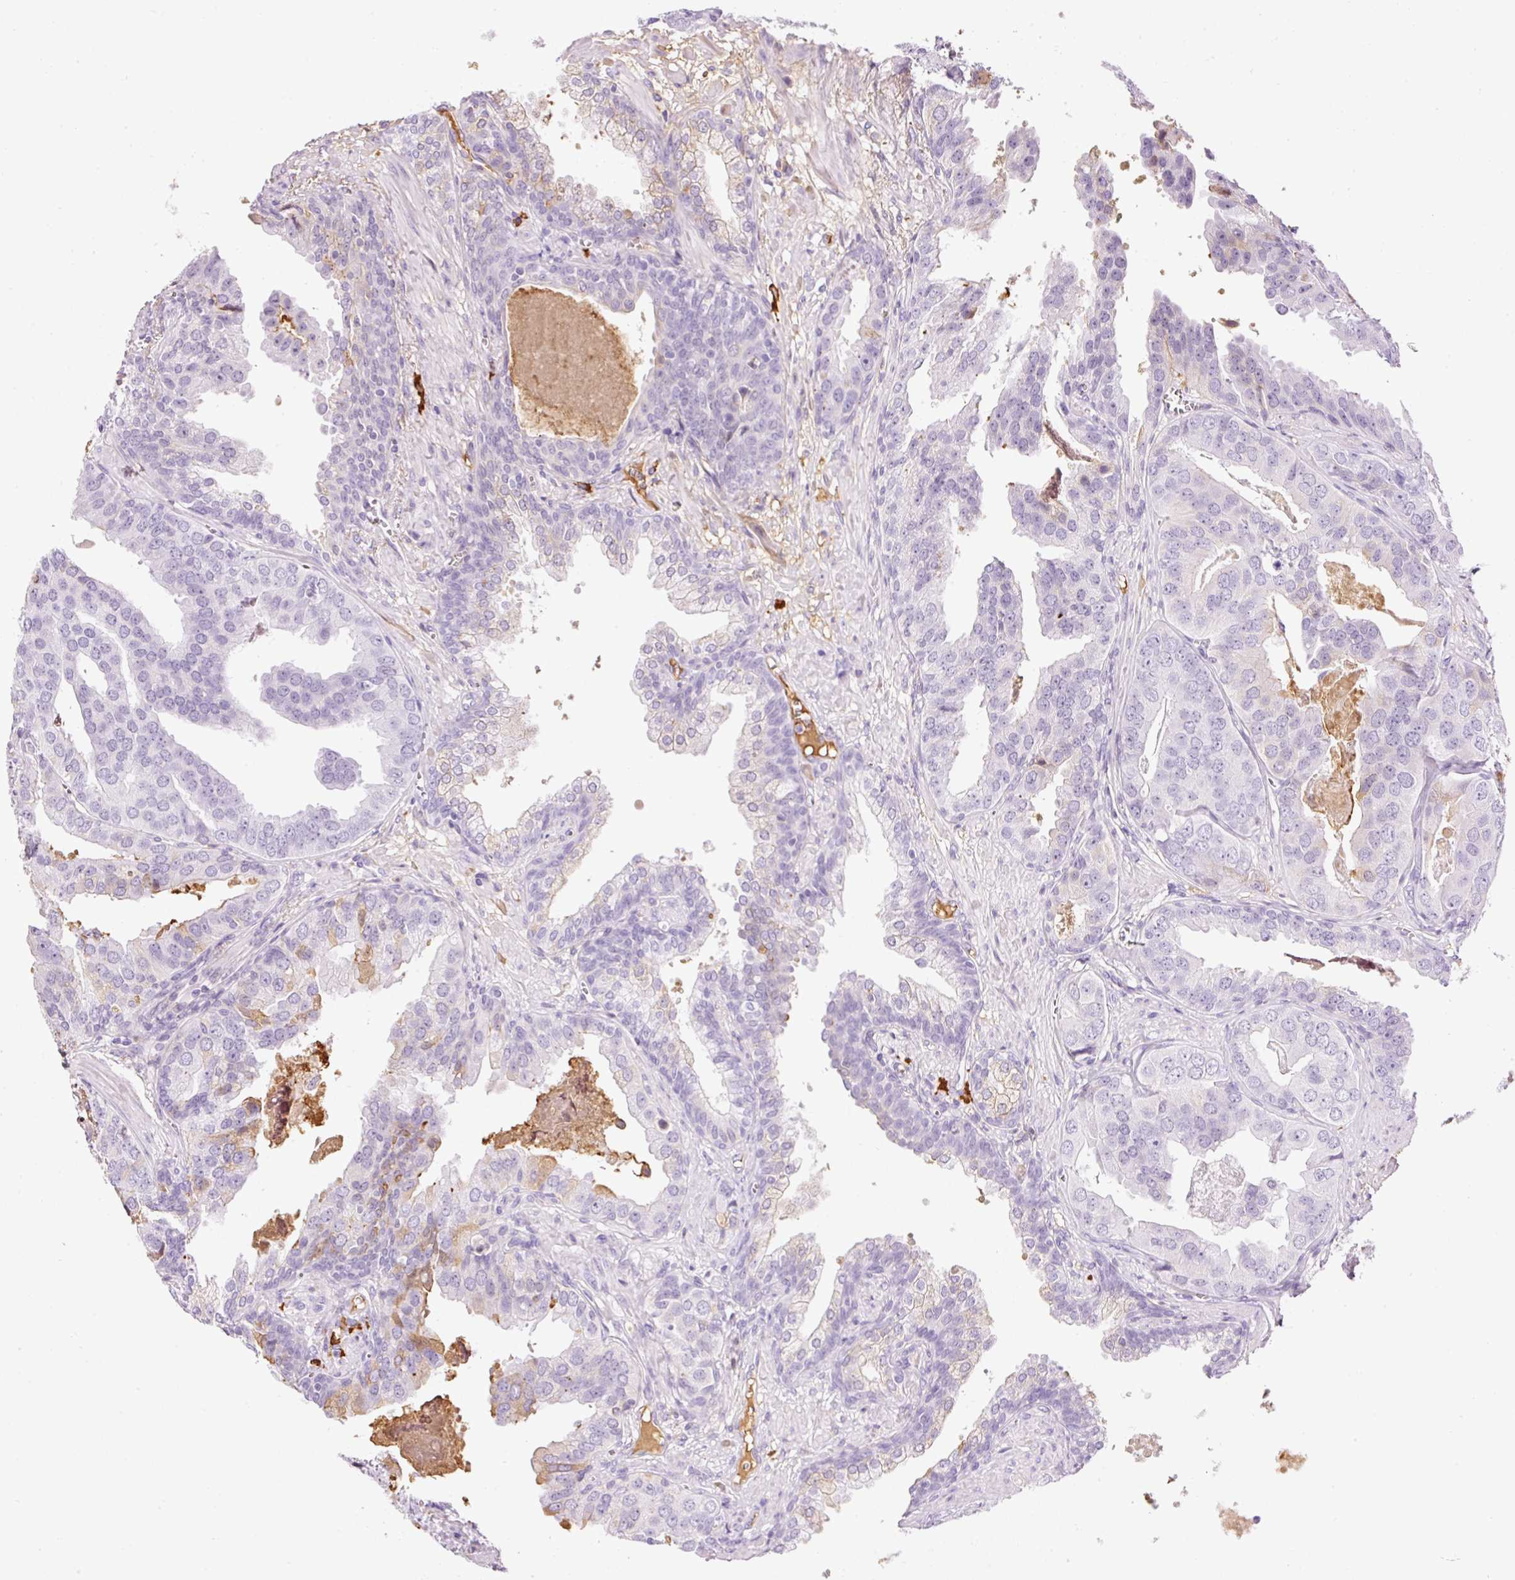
{"staining": {"intensity": "negative", "quantity": "none", "location": "none"}, "tissue": "prostate cancer", "cell_type": "Tumor cells", "image_type": "cancer", "snomed": [{"axis": "morphology", "description": "Adenocarcinoma, High grade"}, {"axis": "topography", "description": "Prostate"}], "caption": "Image shows no significant protein expression in tumor cells of prostate adenocarcinoma (high-grade).", "gene": "PRPF38B", "patient": {"sex": "male", "age": 71}}